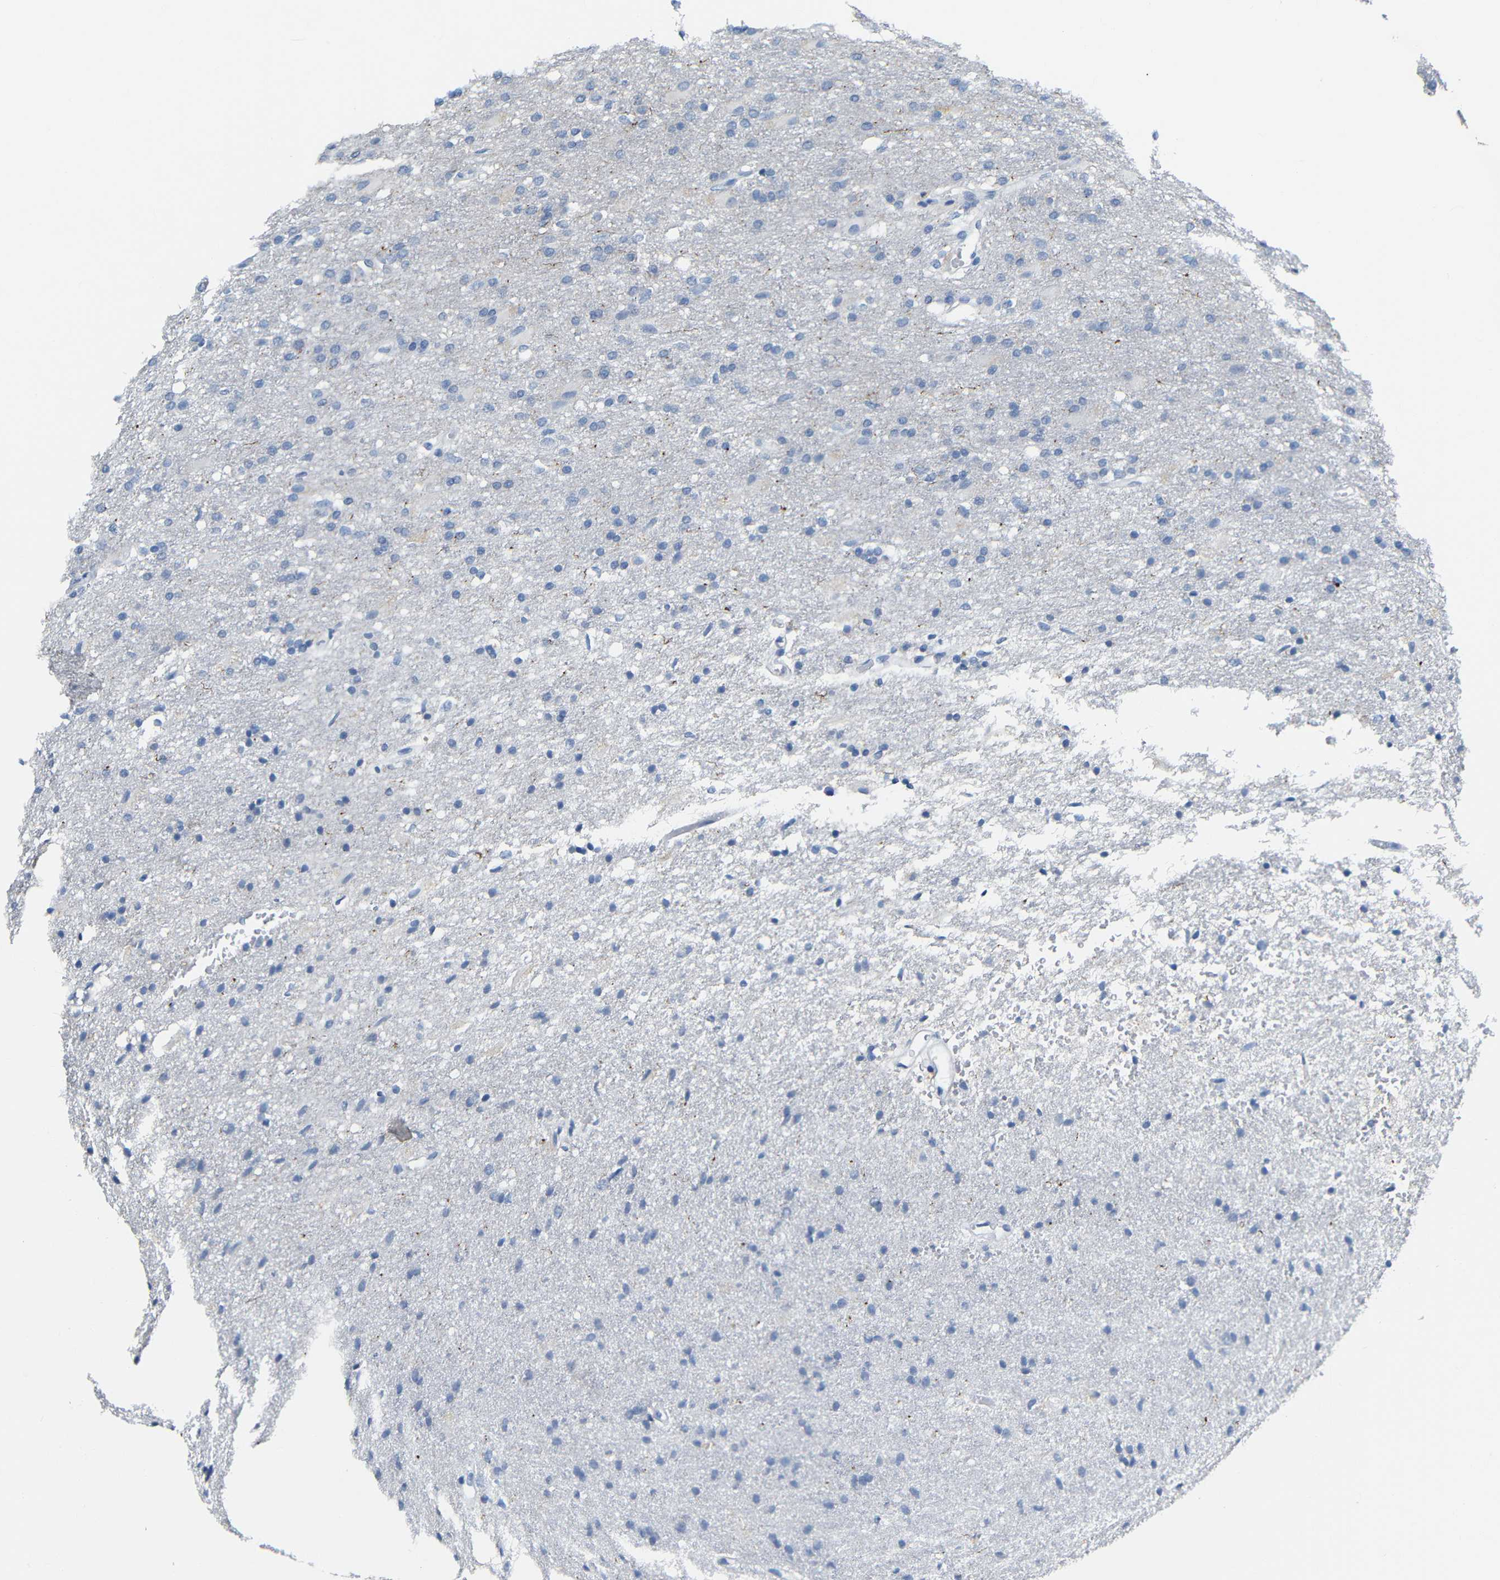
{"staining": {"intensity": "negative", "quantity": "none", "location": "none"}, "tissue": "glioma", "cell_type": "Tumor cells", "image_type": "cancer", "snomed": [{"axis": "morphology", "description": "Normal tissue, NOS"}, {"axis": "morphology", "description": "Glioma, malignant, High grade"}, {"axis": "topography", "description": "Cerebral cortex"}], "caption": "Immunohistochemistry image of human malignant high-grade glioma stained for a protein (brown), which demonstrates no staining in tumor cells. Brightfield microscopy of immunohistochemistry stained with DAB (3,3'-diaminobenzidine) (brown) and hematoxylin (blue), captured at high magnification.", "gene": "C15orf48", "patient": {"sex": "male", "age": 77}}